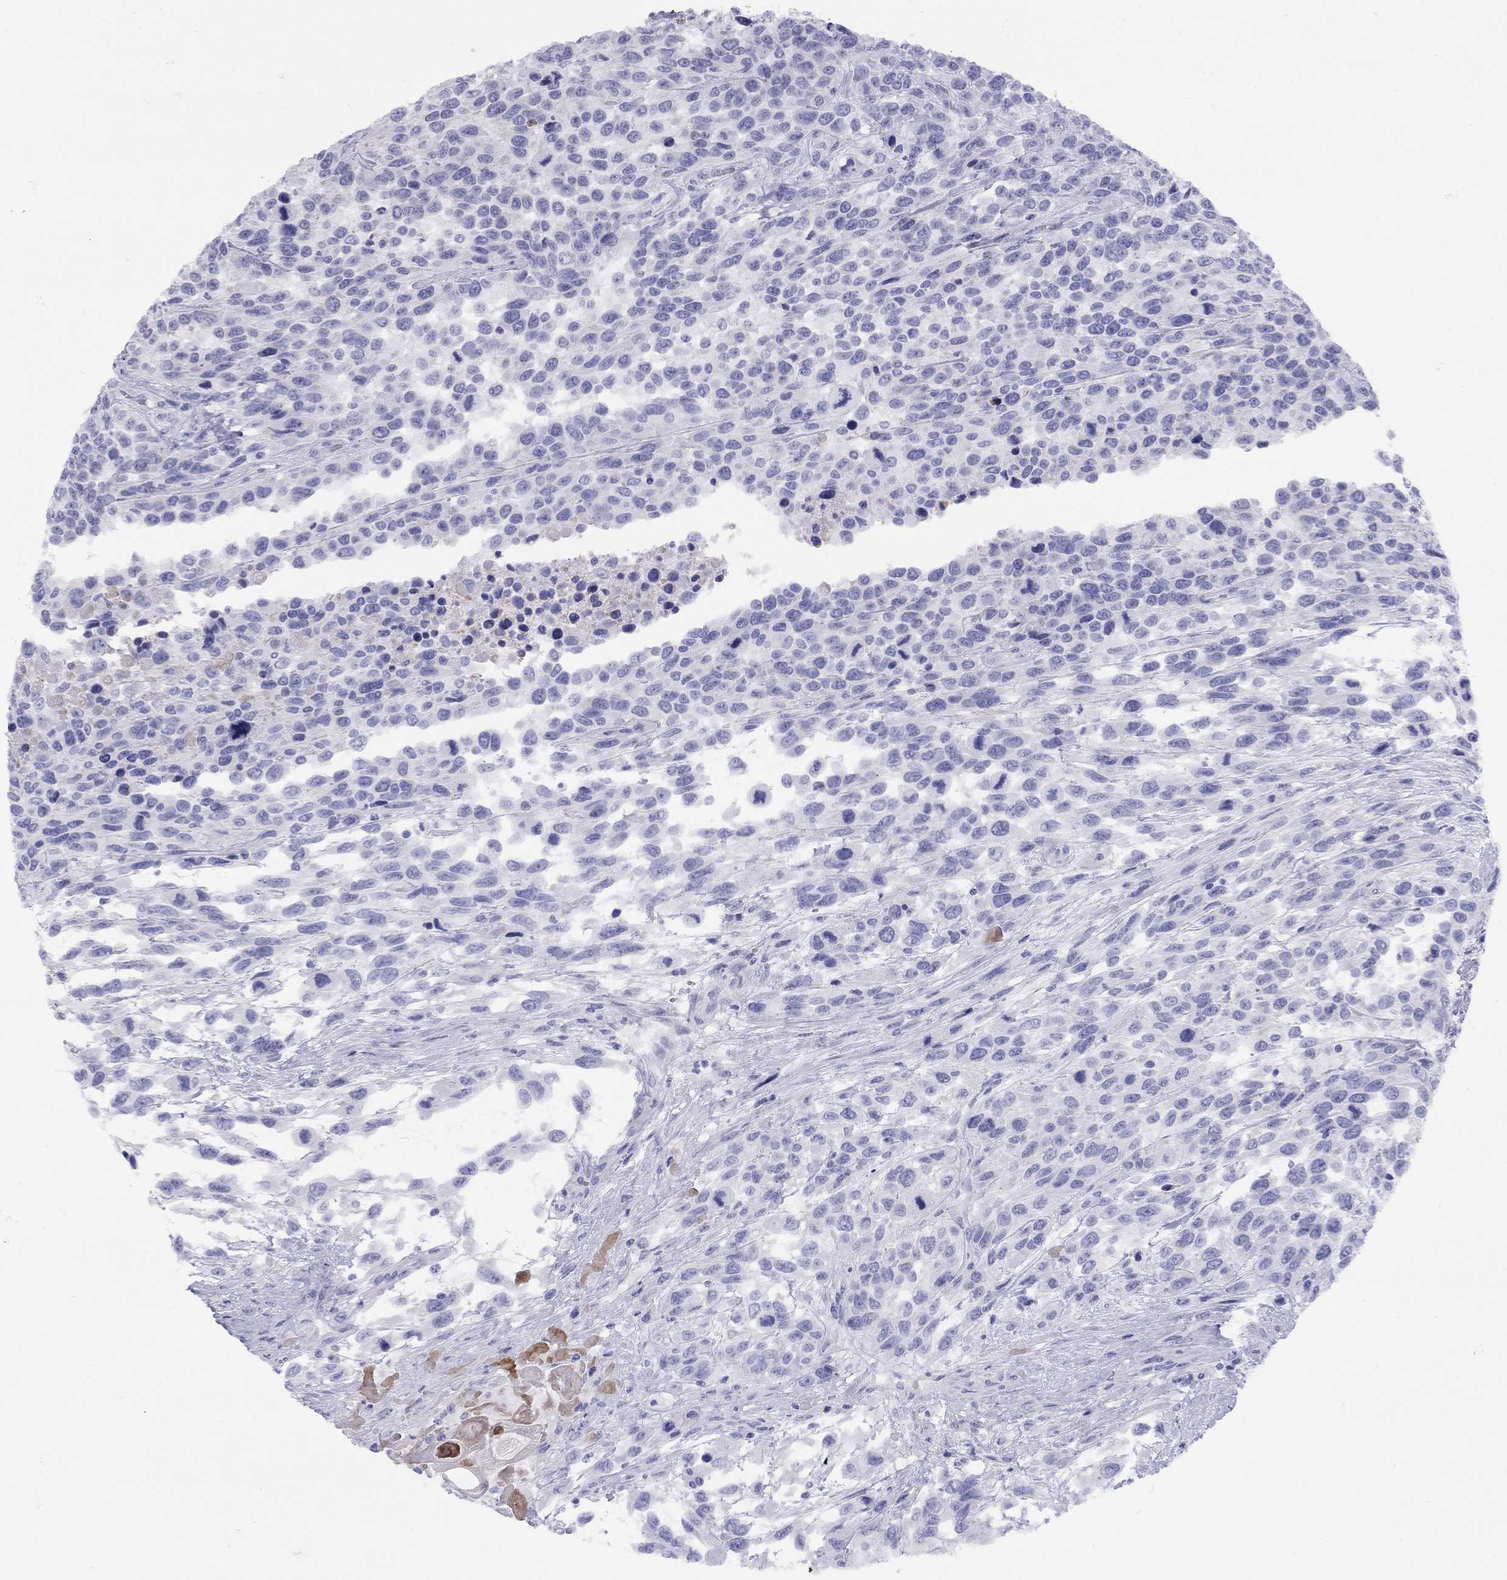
{"staining": {"intensity": "negative", "quantity": "none", "location": "none"}, "tissue": "urothelial cancer", "cell_type": "Tumor cells", "image_type": "cancer", "snomed": [{"axis": "morphology", "description": "Urothelial carcinoma, High grade"}, {"axis": "topography", "description": "Urinary bladder"}], "caption": "Immunohistochemical staining of human urothelial cancer reveals no significant staining in tumor cells. The staining is performed using DAB (3,3'-diaminobenzidine) brown chromogen with nuclei counter-stained in using hematoxylin.", "gene": "GRIA2", "patient": {"sex": "female", "age": 70}}